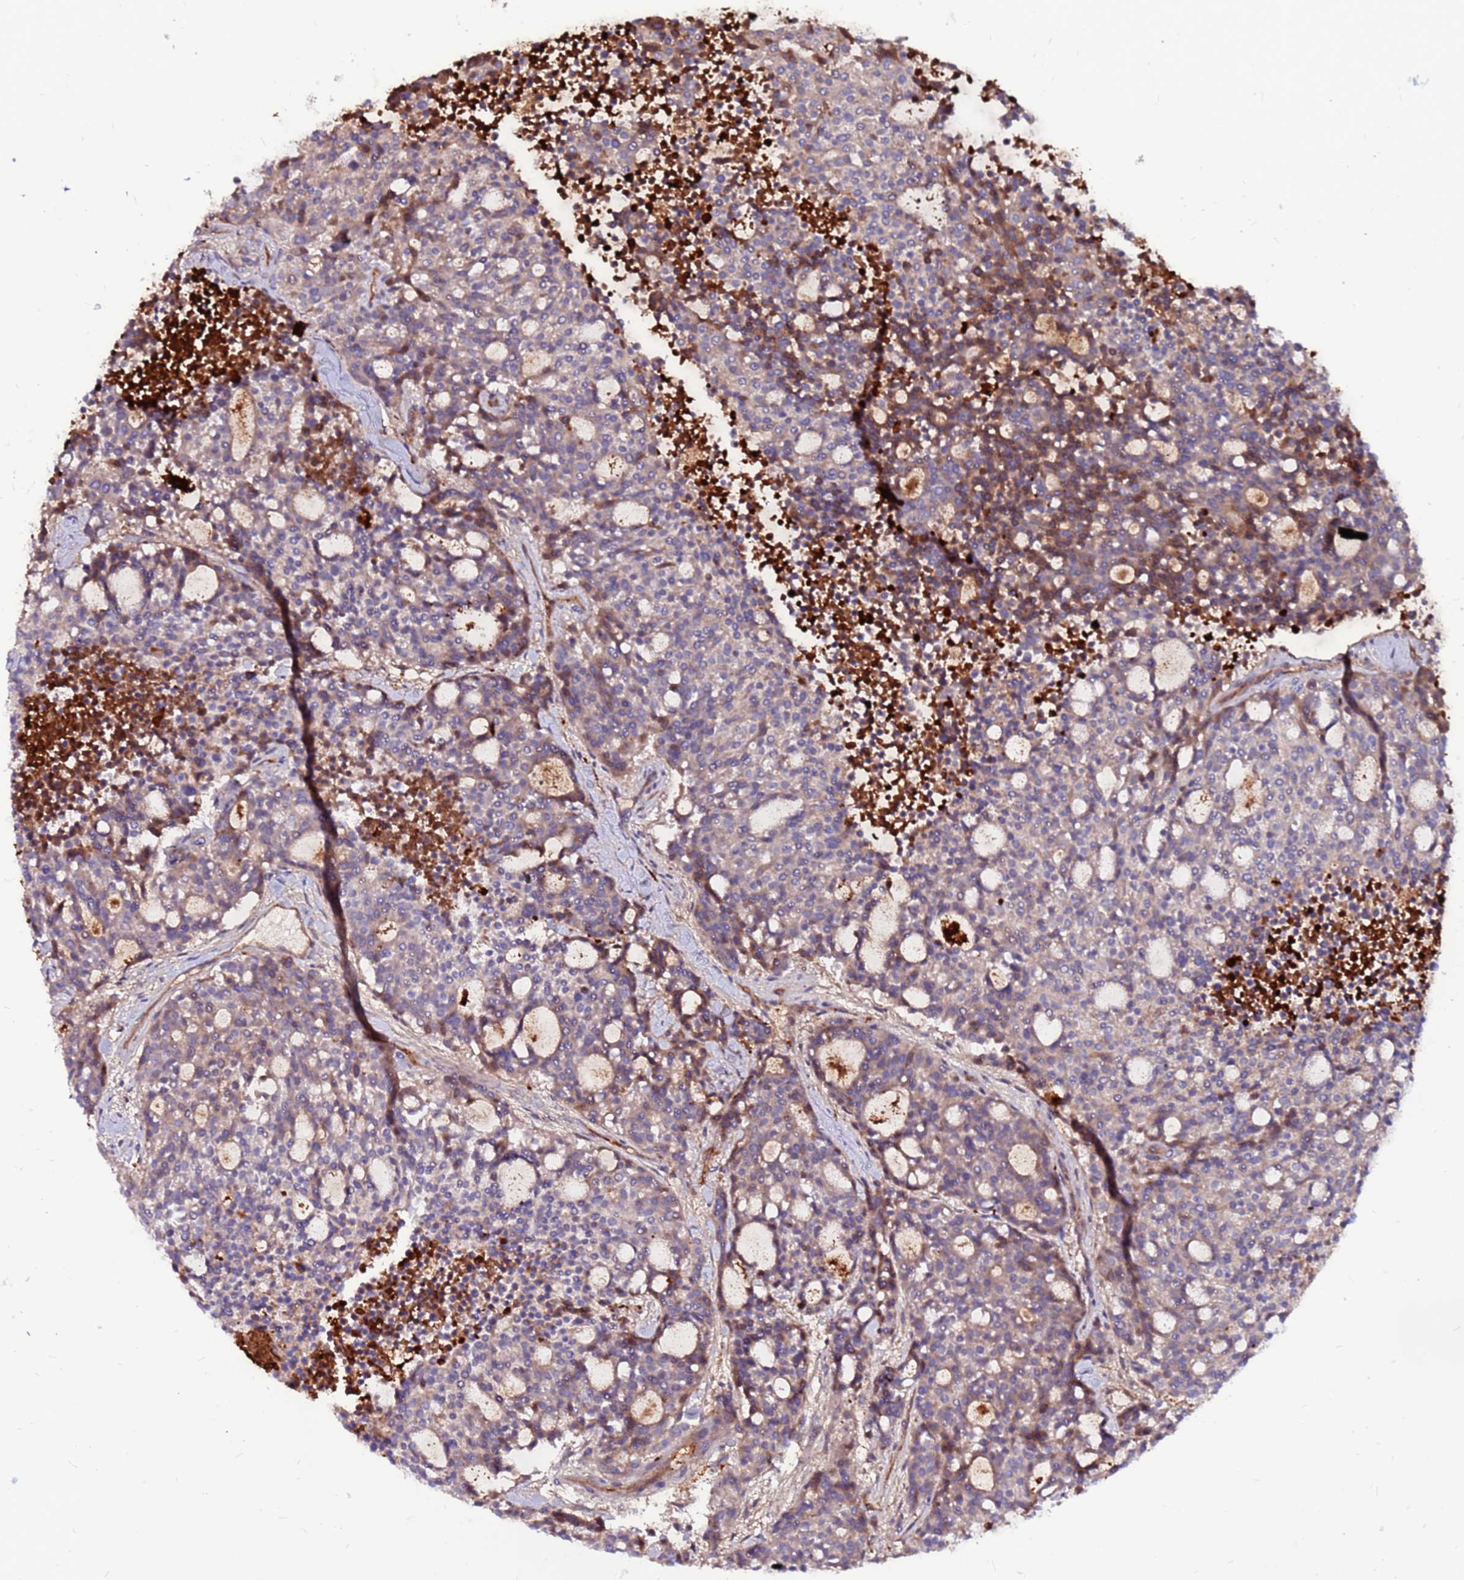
{"staining": {"intensity": "moderate", "quantity": "25%-75%", "location": "cytoplasmic/membranous"}, "tissue": "carcinoid", "cell_type": "Tumor cells", "image_type": "cancer", "snomed": [{"axis": "morphology", "description": "Carcinoid, malignant, NOS"}, {"axis": "topography", "description": "Pancreas"}], "caption": "Immunohistochemistry micrograph of human malignant carcinoid stained for a protein (brown), which exhibits medium levels of moderate cytoplasmic/membranous expression in about 25%-75% of tumor cells.", "gene": "CCDC71", "patient": {"sex": "female", "age": 54}}